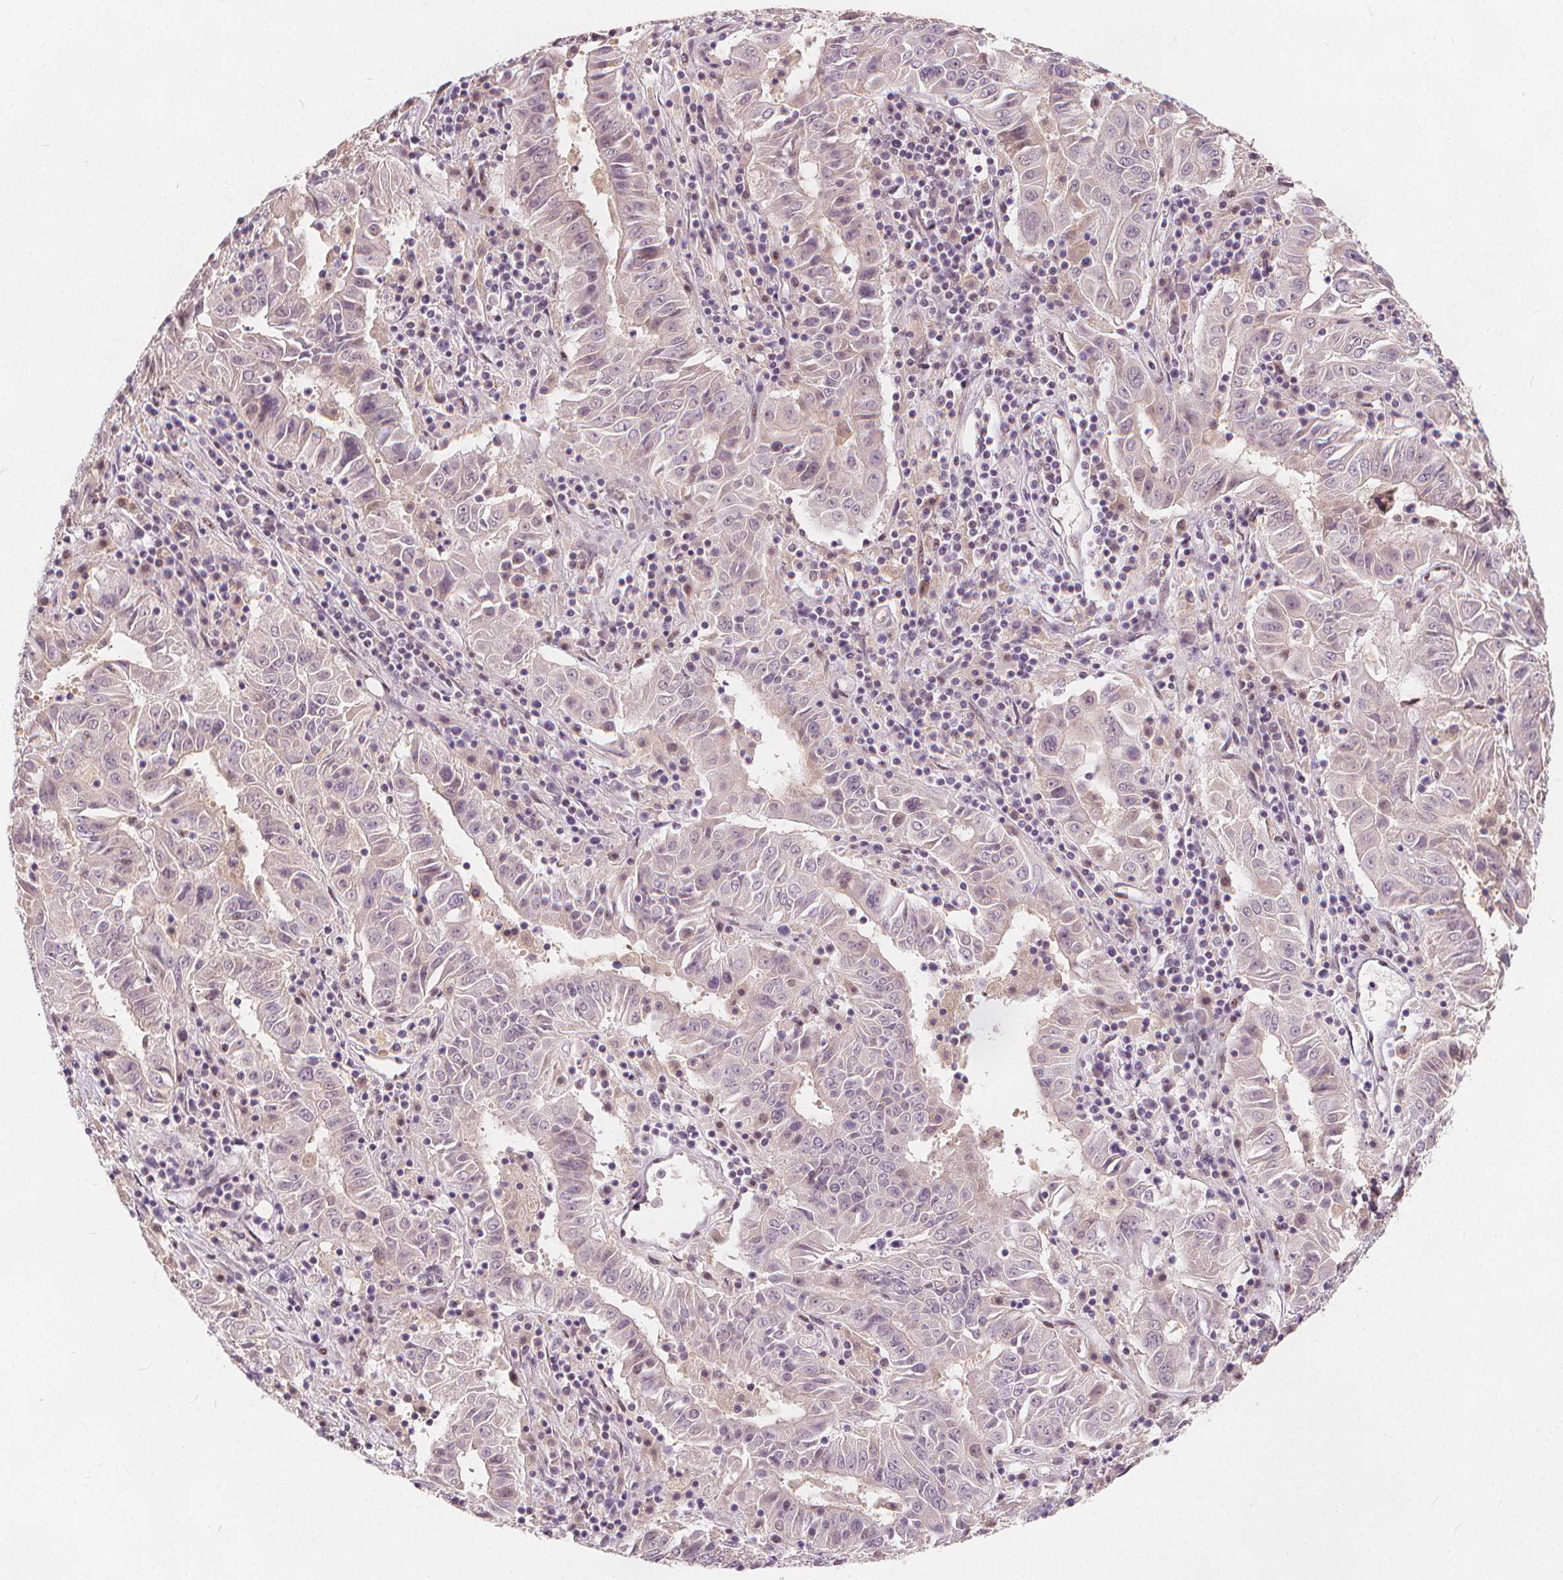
{"staining": {"intensity": "negative", "quantity": "none", "location": "none"}, "tissue": "pancreatic cancer", "cell_type": "Tumor cells", "image_type": "cancer", "snomed": [{"axis": "morphology", "description": "Adenocarcinoma, NOS"}, {"axis": "topography", "description": "Pancreas"}], "caption": "Adenocarcinoma (pancreatic) was stained to show a protein in brown. There is no significant expression in tumor cells.", "gene": "DRC3", "patient": {"sex": "male", "age": 63}}